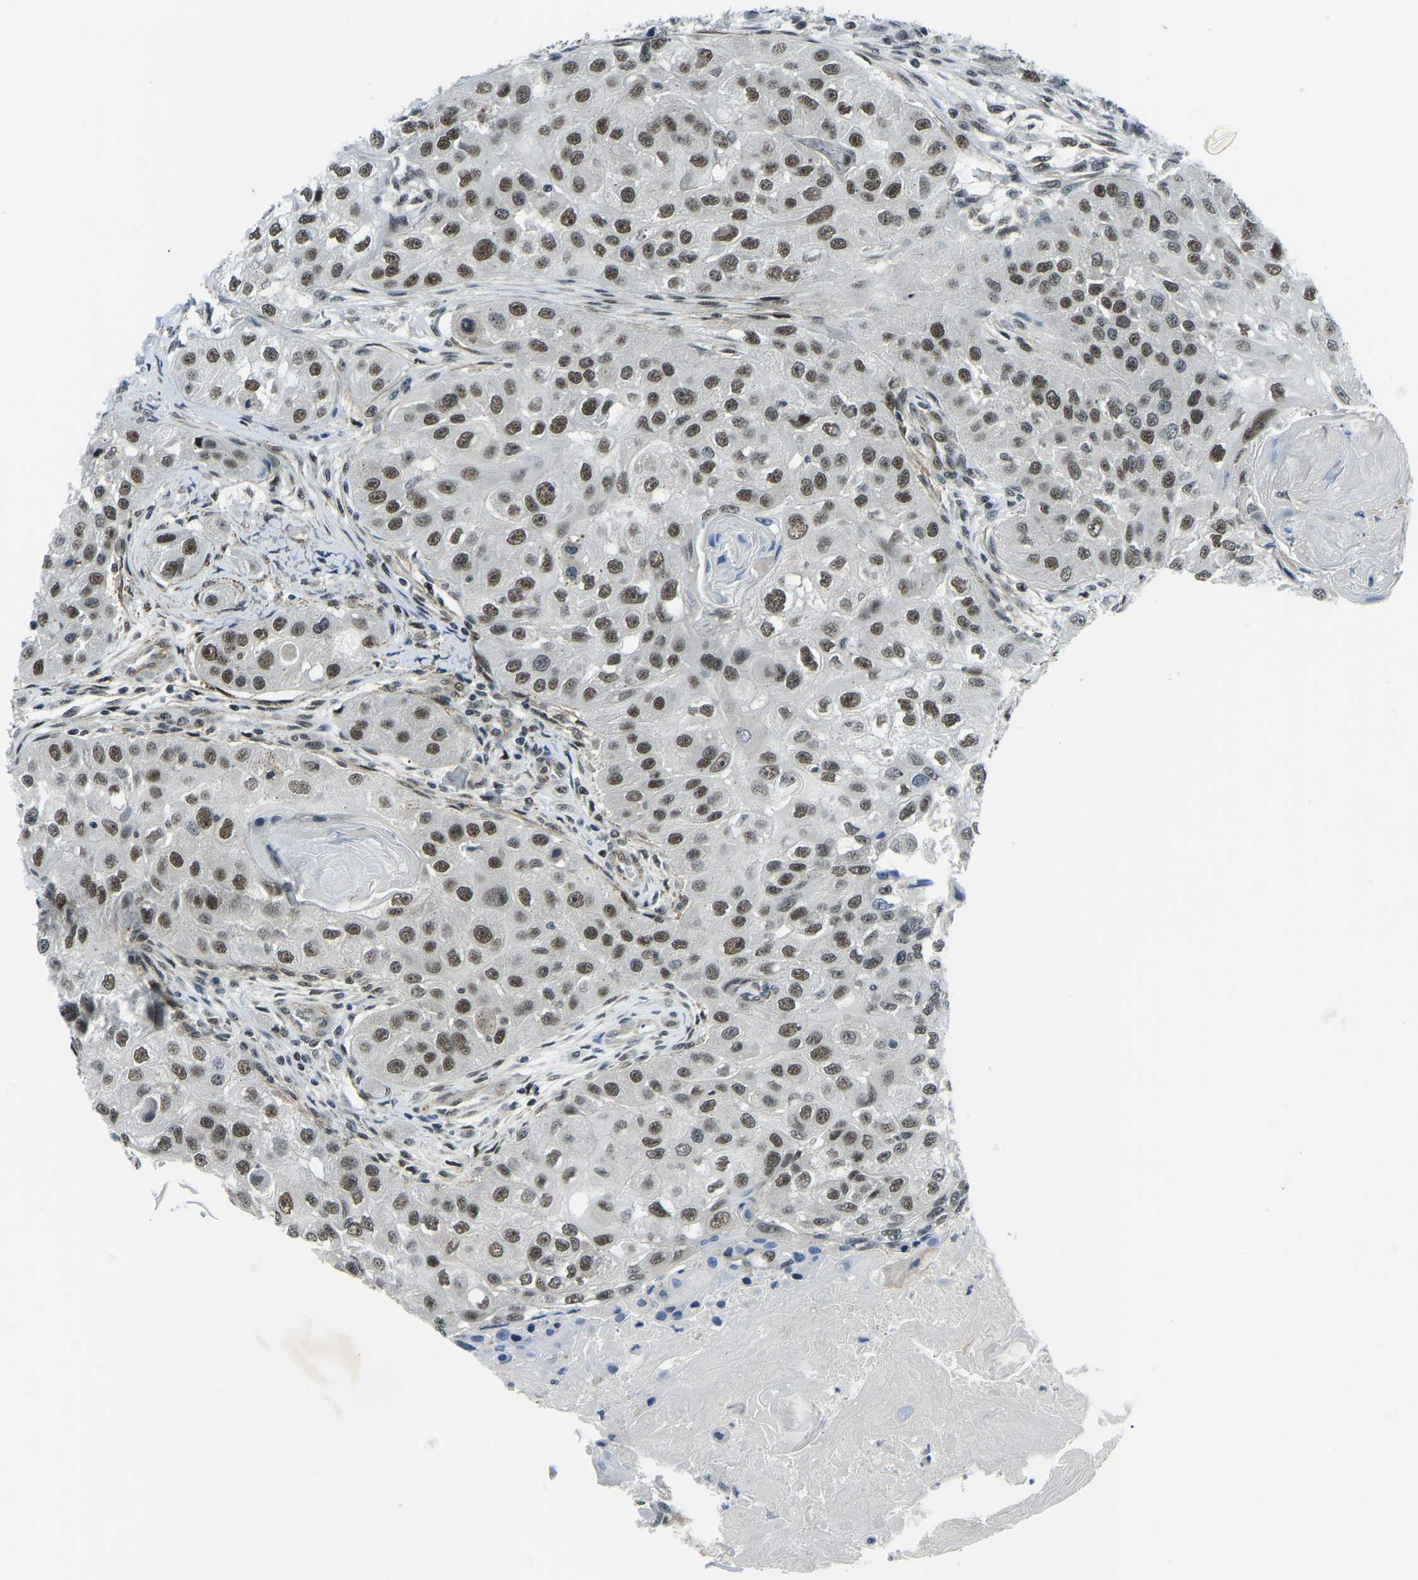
{"staining": {"intensity": "moderate", "quantity": ">75%", "location": "nuclear"}, "tissue": "head and neck cancer", "cell_type": "Tumor cells", "image_type": "cancer", "snomed": [{"axis": "morphology", "description": "Normal tissue, NOS"}, {"axis": "morphology", "description": "Squamous cell carcinoma, NOS"}, {"axis": "topography", "description": "Skeletal muscle"}, {"axis": "topography", "description": "Head-Neck"}], "caption": "A high-resolution micrograph shows IHC staining of head and neck squamous cell carcinoma, which shows moderate nuclear expression in approximately >75% of tumor cells. (Brightfield microscopy of DAB IHC at high magnification).", "gene": "PRCC", "patient": {"sex": "male", "age": 51}}